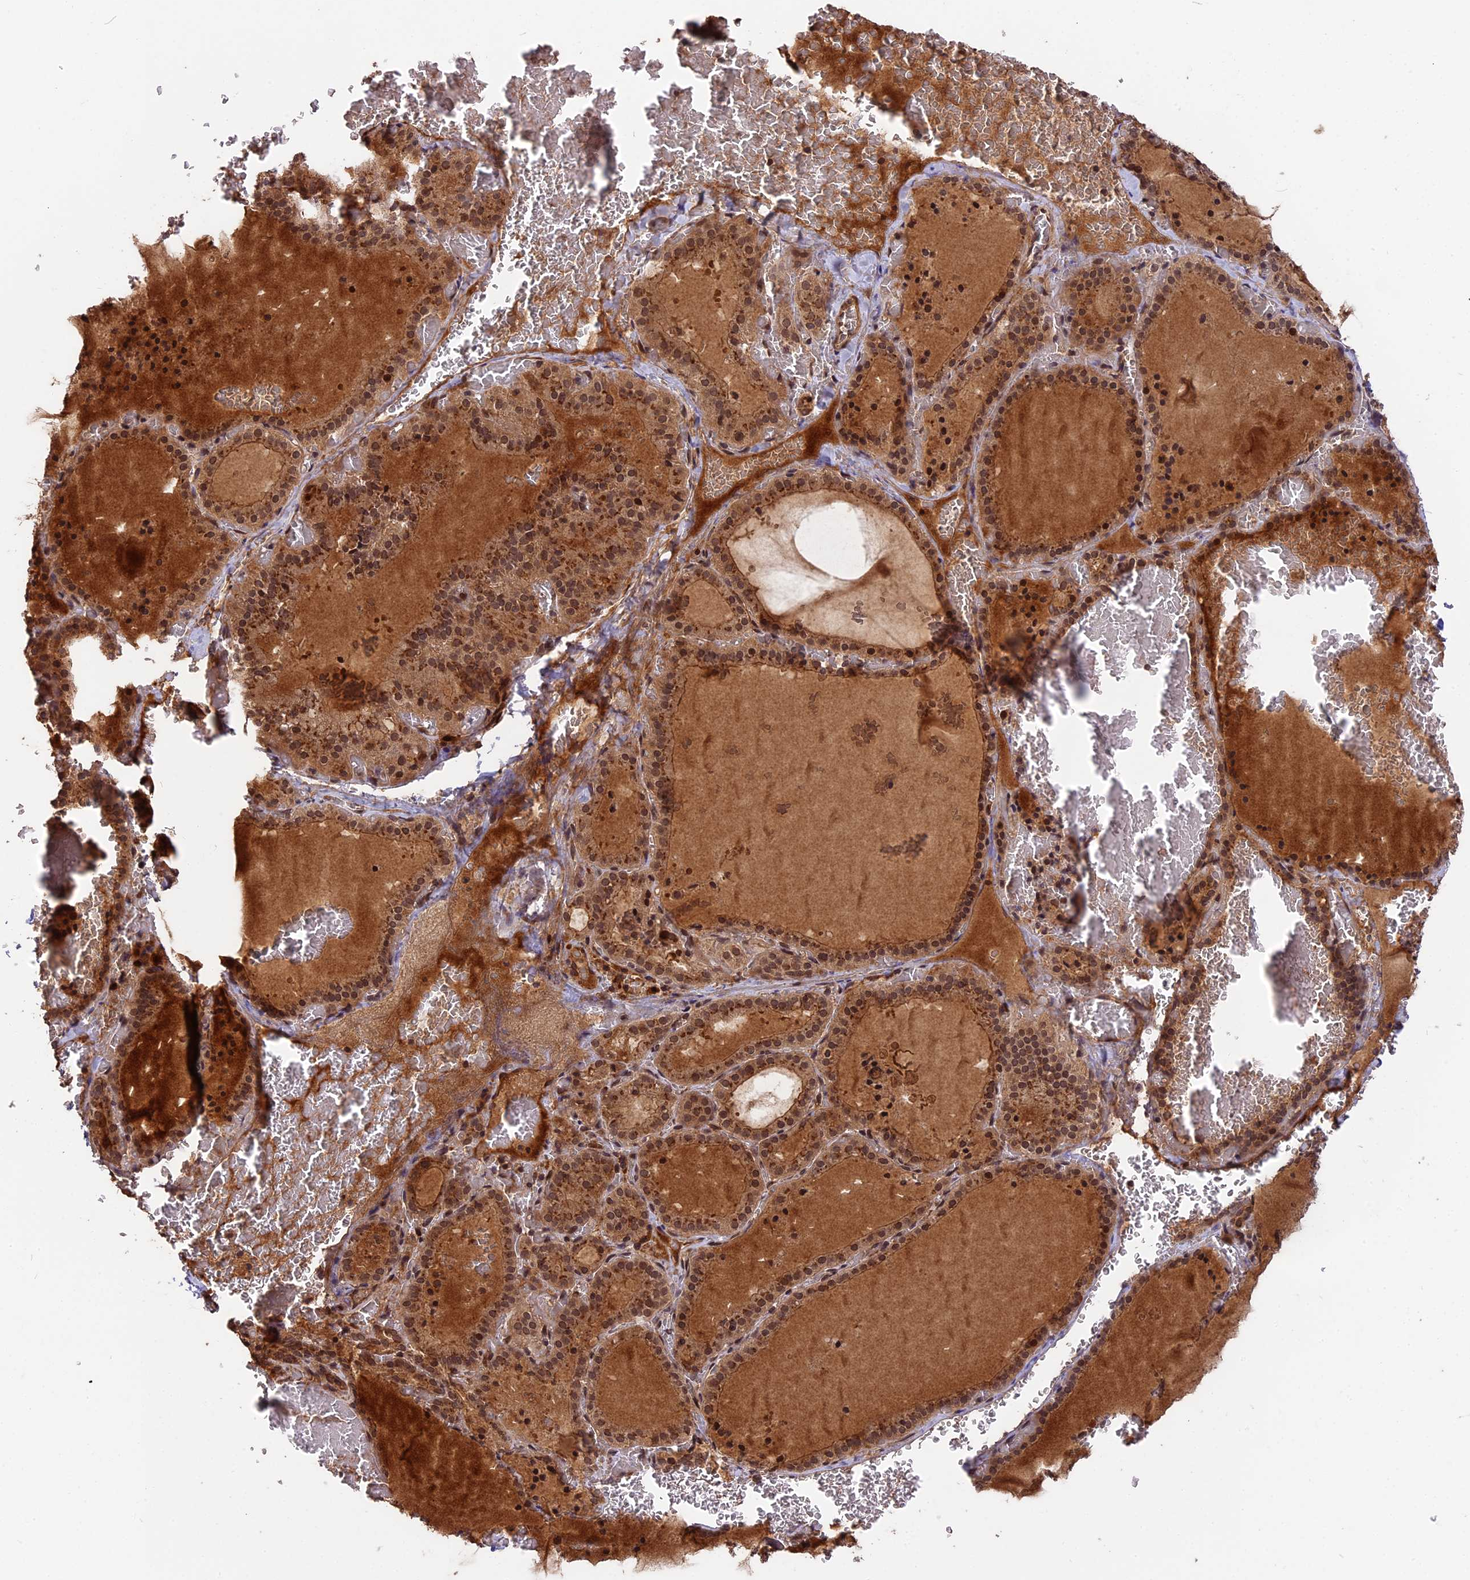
{"staining": {"intensity": "moderate", "quantity": ">75%", "location": "cytoplasmic/membranous,nuclear"}, "tissue": "thyroid gland", "cell_type": "Glandular cells", "image_type": "normal", "snomed": [{"axis": "morphology", "description": "Normal tissue, NOS"}, {"axis": "topography", "description": "Thyroid gland"}], "caption": "A histopathology image of thyroid gland stained for a protein shows moderate cytoplasmic/membranous,nuclear brown staining in glandular cells. (Brightfield microscopy of DAB IHC at high magnification).", "gene": "ESCO1", "patient": {"sex": "female", "age": 39}}